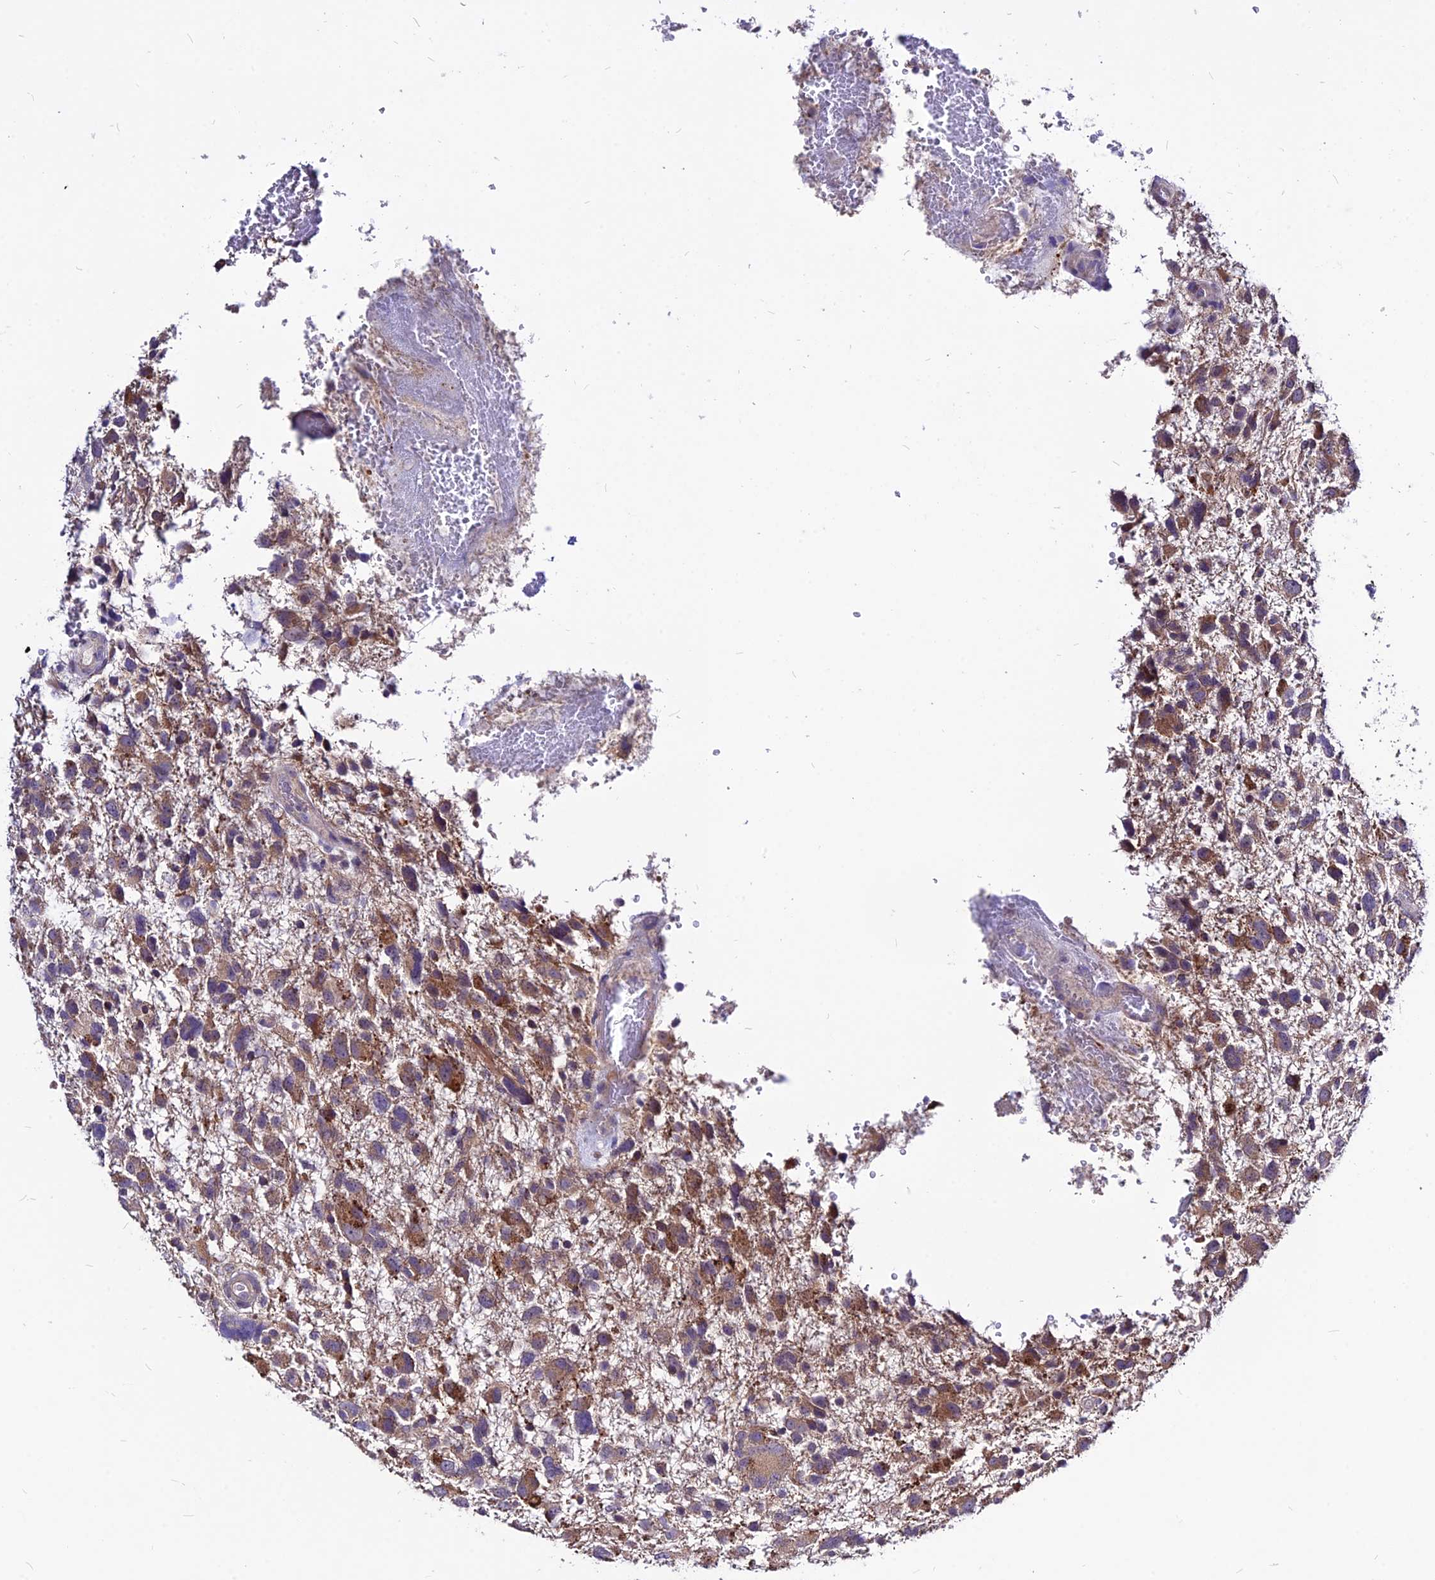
{"staining": {"intensity": "moderate", "quantity": "25%-75%", "location": "cytoplasmic/membranous"}, "tissue": "glioma", "cell_type": "Tumor cells", "image_type": "cancer", "snomed": [{"axis": "morphology", "description": "Glioma, malignant, High grade"}, {"axis": "topography", "description": "Brain"}], "caption": "The immunohistochemical stain labels moderate cytoplasmic/membranous staining in tumor cells of glioma tissue.", "gene": "CZIB", "patient": {"sex": "male", "age": 61}}